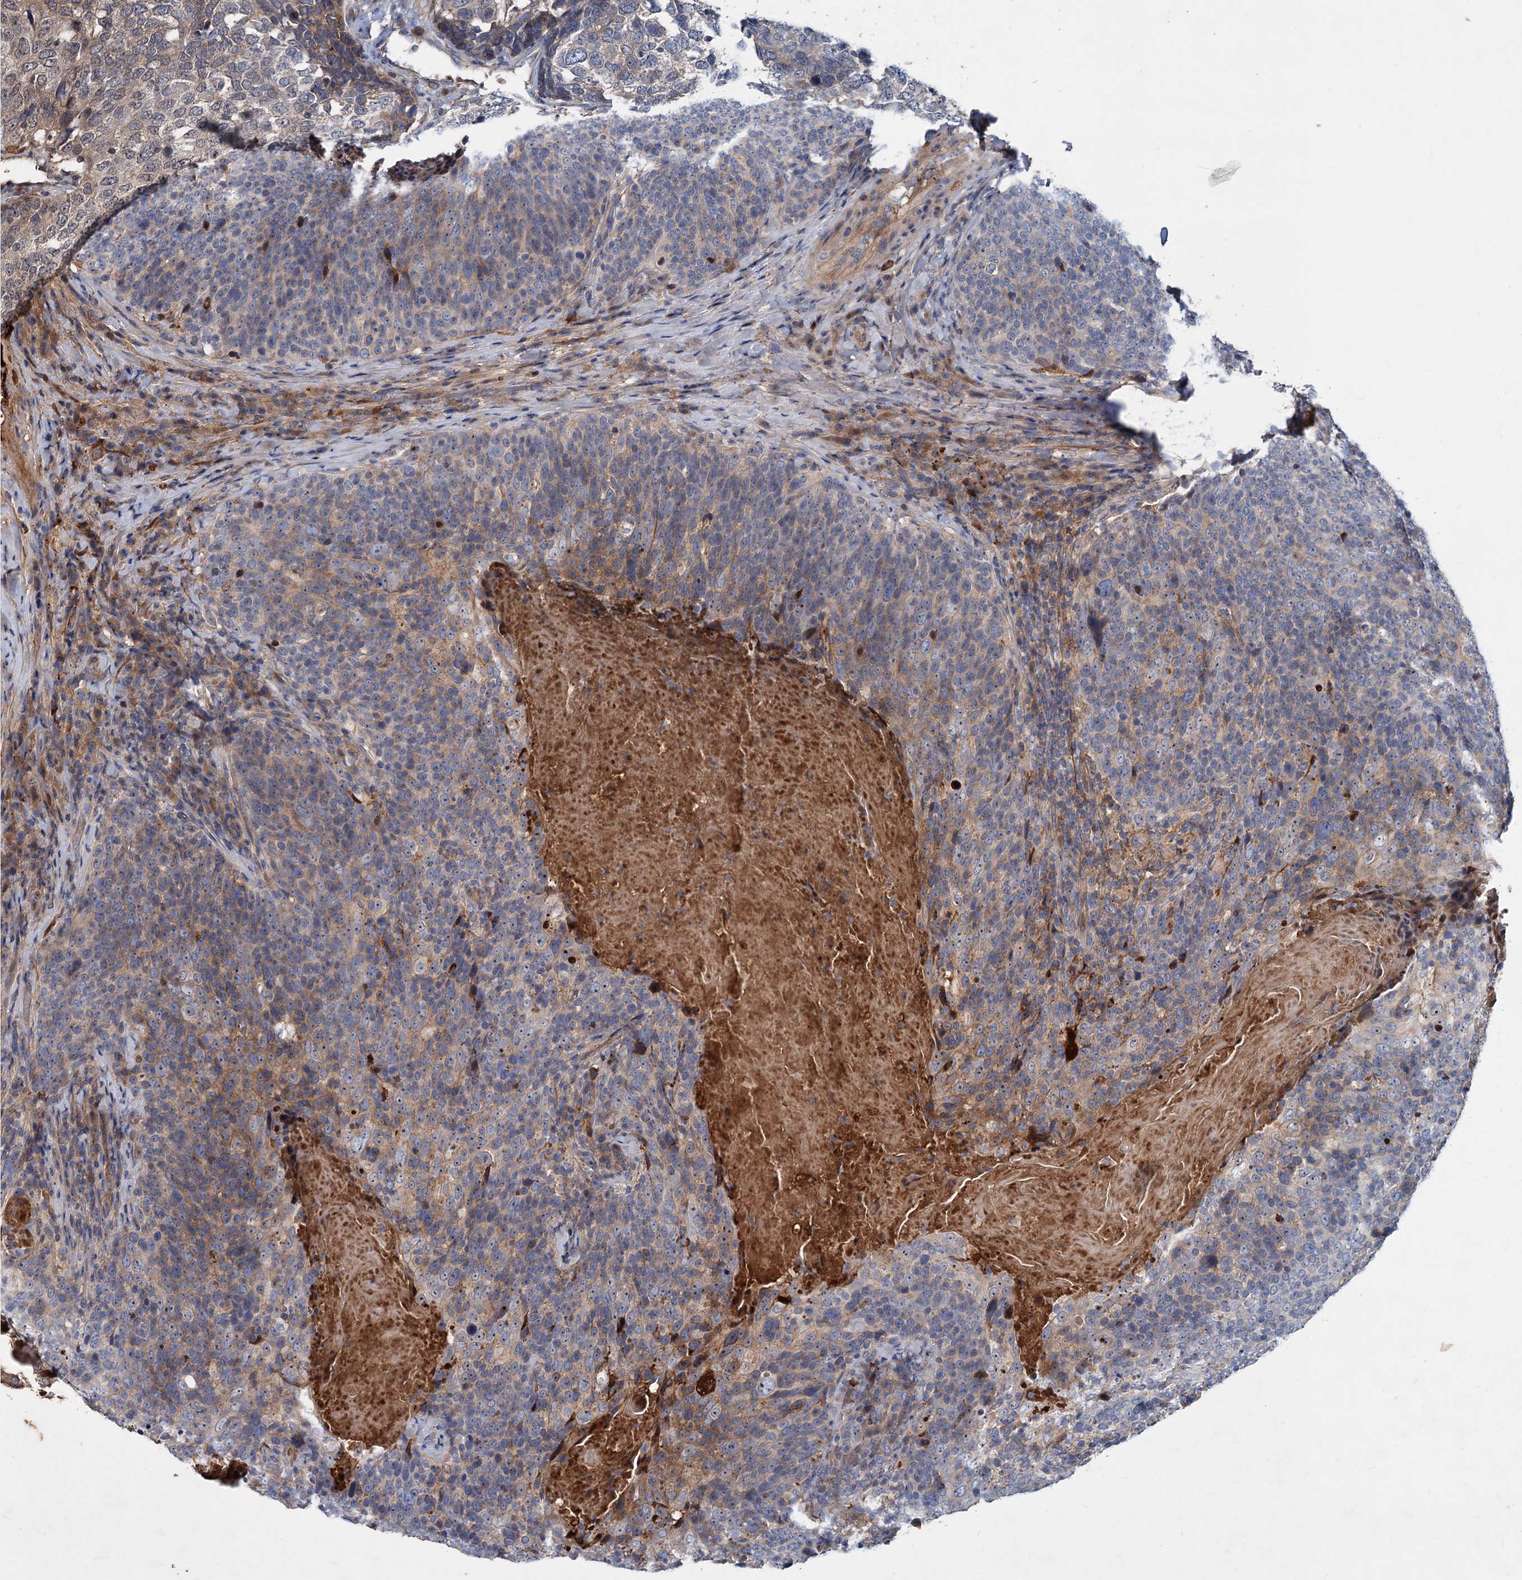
{"staining": {"intensity": "moderate", "quantity": "<25%", "location": "cytoplasmic/membranous"}, "tissue": "head and neck cancer", "cell_type": "Tumor cells", "image_type": "cancer", "snomed": [{"axis": "morphology", "description": "Squamous cell carcinoma, NOS"}, {"axis": "morphology", "description": "Squamous cell carcinoma, metastatic, NOS"}, {"axis": "topography", "description": "Lymph node"}, {"axis": "topography", "description": "Head-Neck"}], "caption": "Brown immunohistochemical staining in squamous cell carcinoma (head and neck) displays moderate cytoplasmic/membranous staining in approximately <25% of tumor cells.", "gene": "CHRD", "patient": {"sex": "male", "age": 62}}